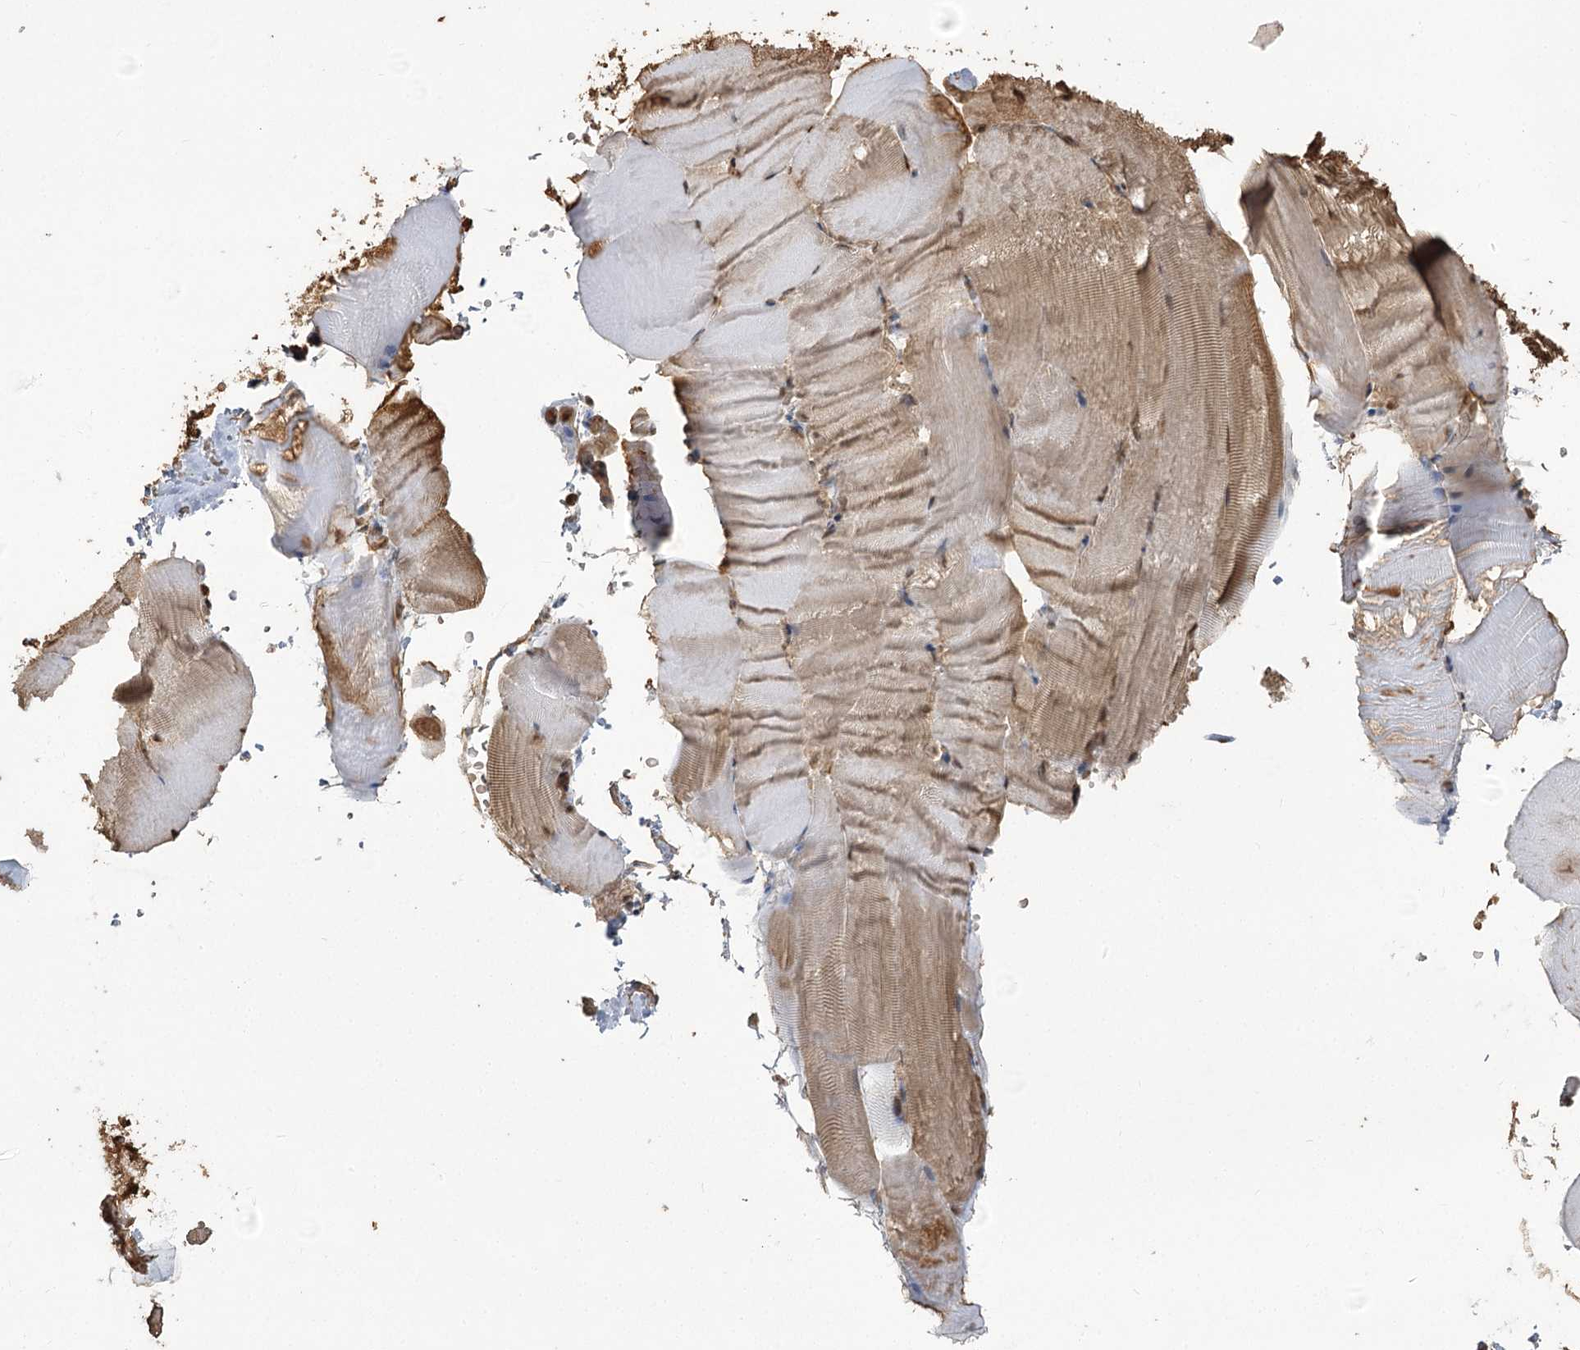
{"staining": {"intensity": "weak", "quantity": "25%-75%", "location": "cytoplasmic/membranous"}, "tissue": "skeletal muscle", "cell_type": "Myocytes", "image_type": "normal", "snomed": [{"axis": "morphology", "description": "Normal tissue, NOS"}, {"axis": "topography", "description": "Skeletal muscle"}, {"axis": "topography", "description": "Parathyroid gland"}], "caption": "A histopathology image showing weak cytoplasmic/membranous positivity in approximately 25%-75% of myocytes in unremarkable skeletal muscle, as visualized by brown immunohistochemical staining.", "gene": "PLCH1", "patient": {"sex": "female", "age": 37}}